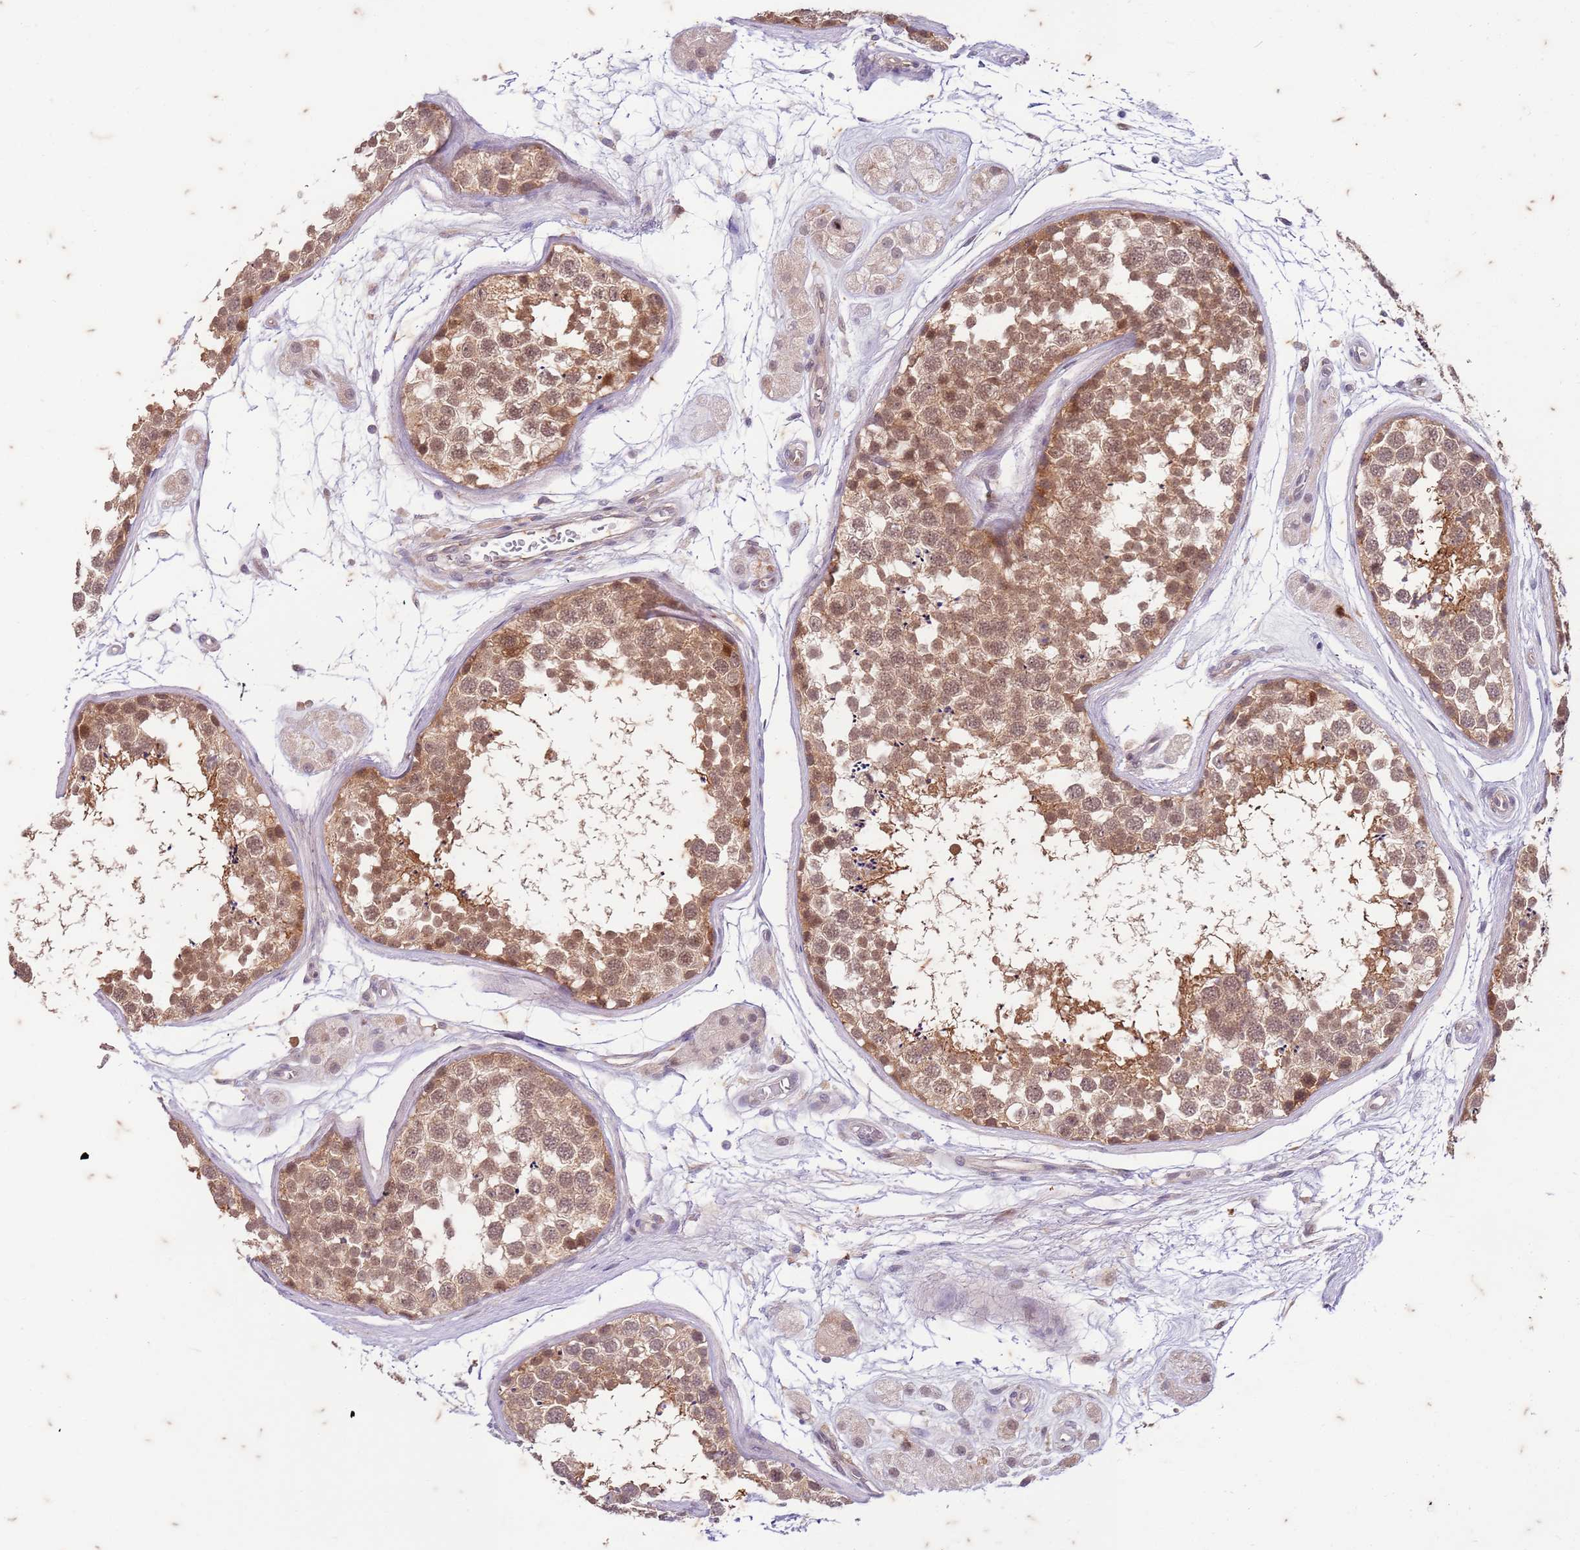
{"staining": {"intensity": "moderate", "quantity": ">75%", "location": "cytoplasmic/membranous,nuclear"}, "tissue": "testis", "cell_type": "Cells in seminiferous ducts", "image_type": "normal", "snomed": [{"axis": "morphology", "description": "Normal tissue, NOS"}, {"axis": "topography", "description": "Testis"}], "caption": "An IHC histopathology image of unremarkable tissue is shown. Protein staining in brown labels moderate cytoplasmic/membranous,nuclear positivity in testis within cells in seminiferous ducts.", "gene": "RAPGEF3", "patient": {"sex": "male", "age": 56}}